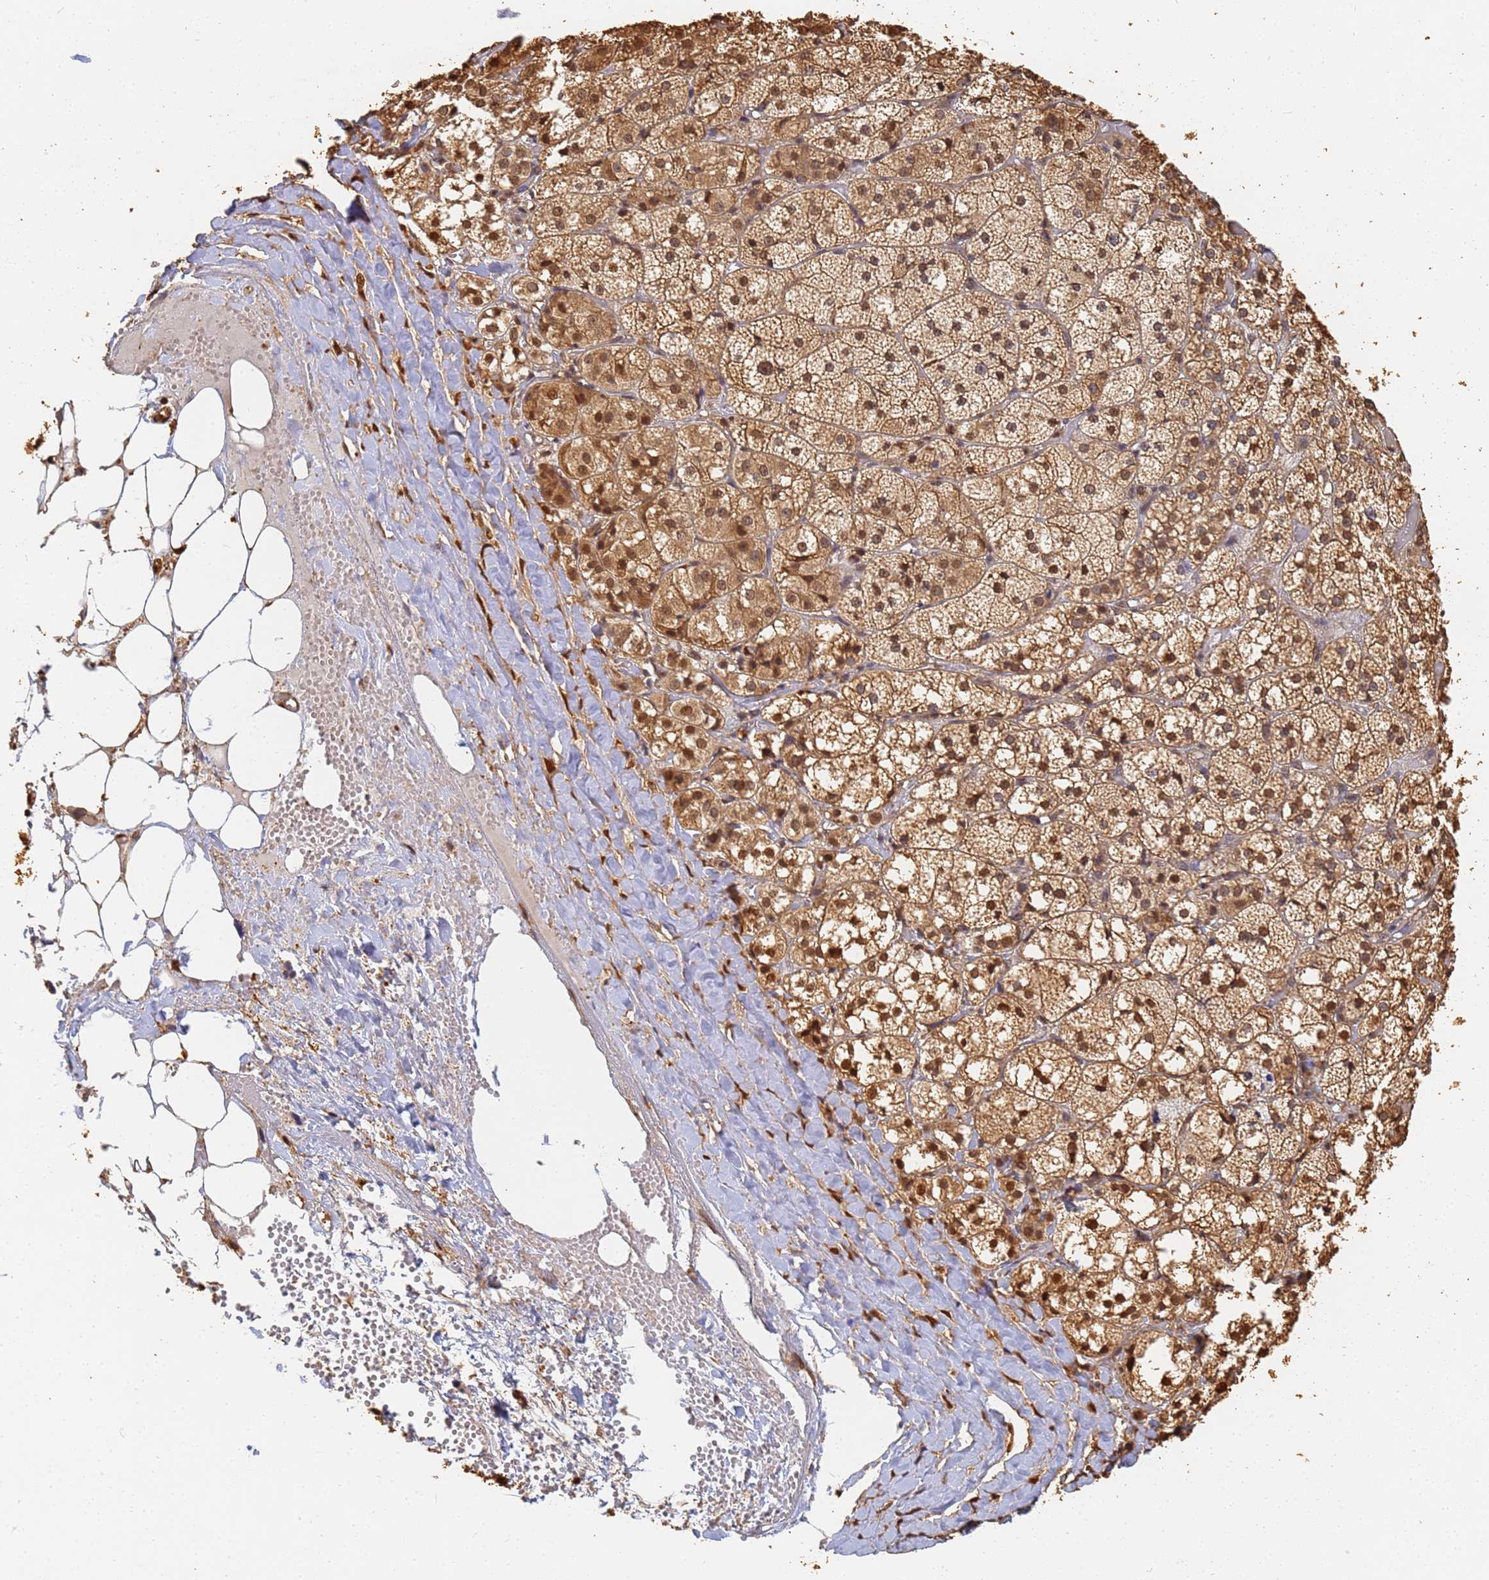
{"staining": {"intensity": "moderate", "quantity": ">75%", "location": "cytoplasmic/membranous,nuclear"}, "tissue": "adrenal gland", "cell_type": "Glandular cells", "image_type": "normal", "snomed": [{"axis": "morphology", "description": "Normal tissue, NOS"}, {"axis": "topography", "description": "Adrenal gland"}], "caption": "Adrenal gland stained with immunohistochemistry demonstrates moderate cytoplasmic/membranous,nuclear expression in about >75% of glandular cells.", "gene": "JAK2", "patient": {"sex": "female", "age": 61}}